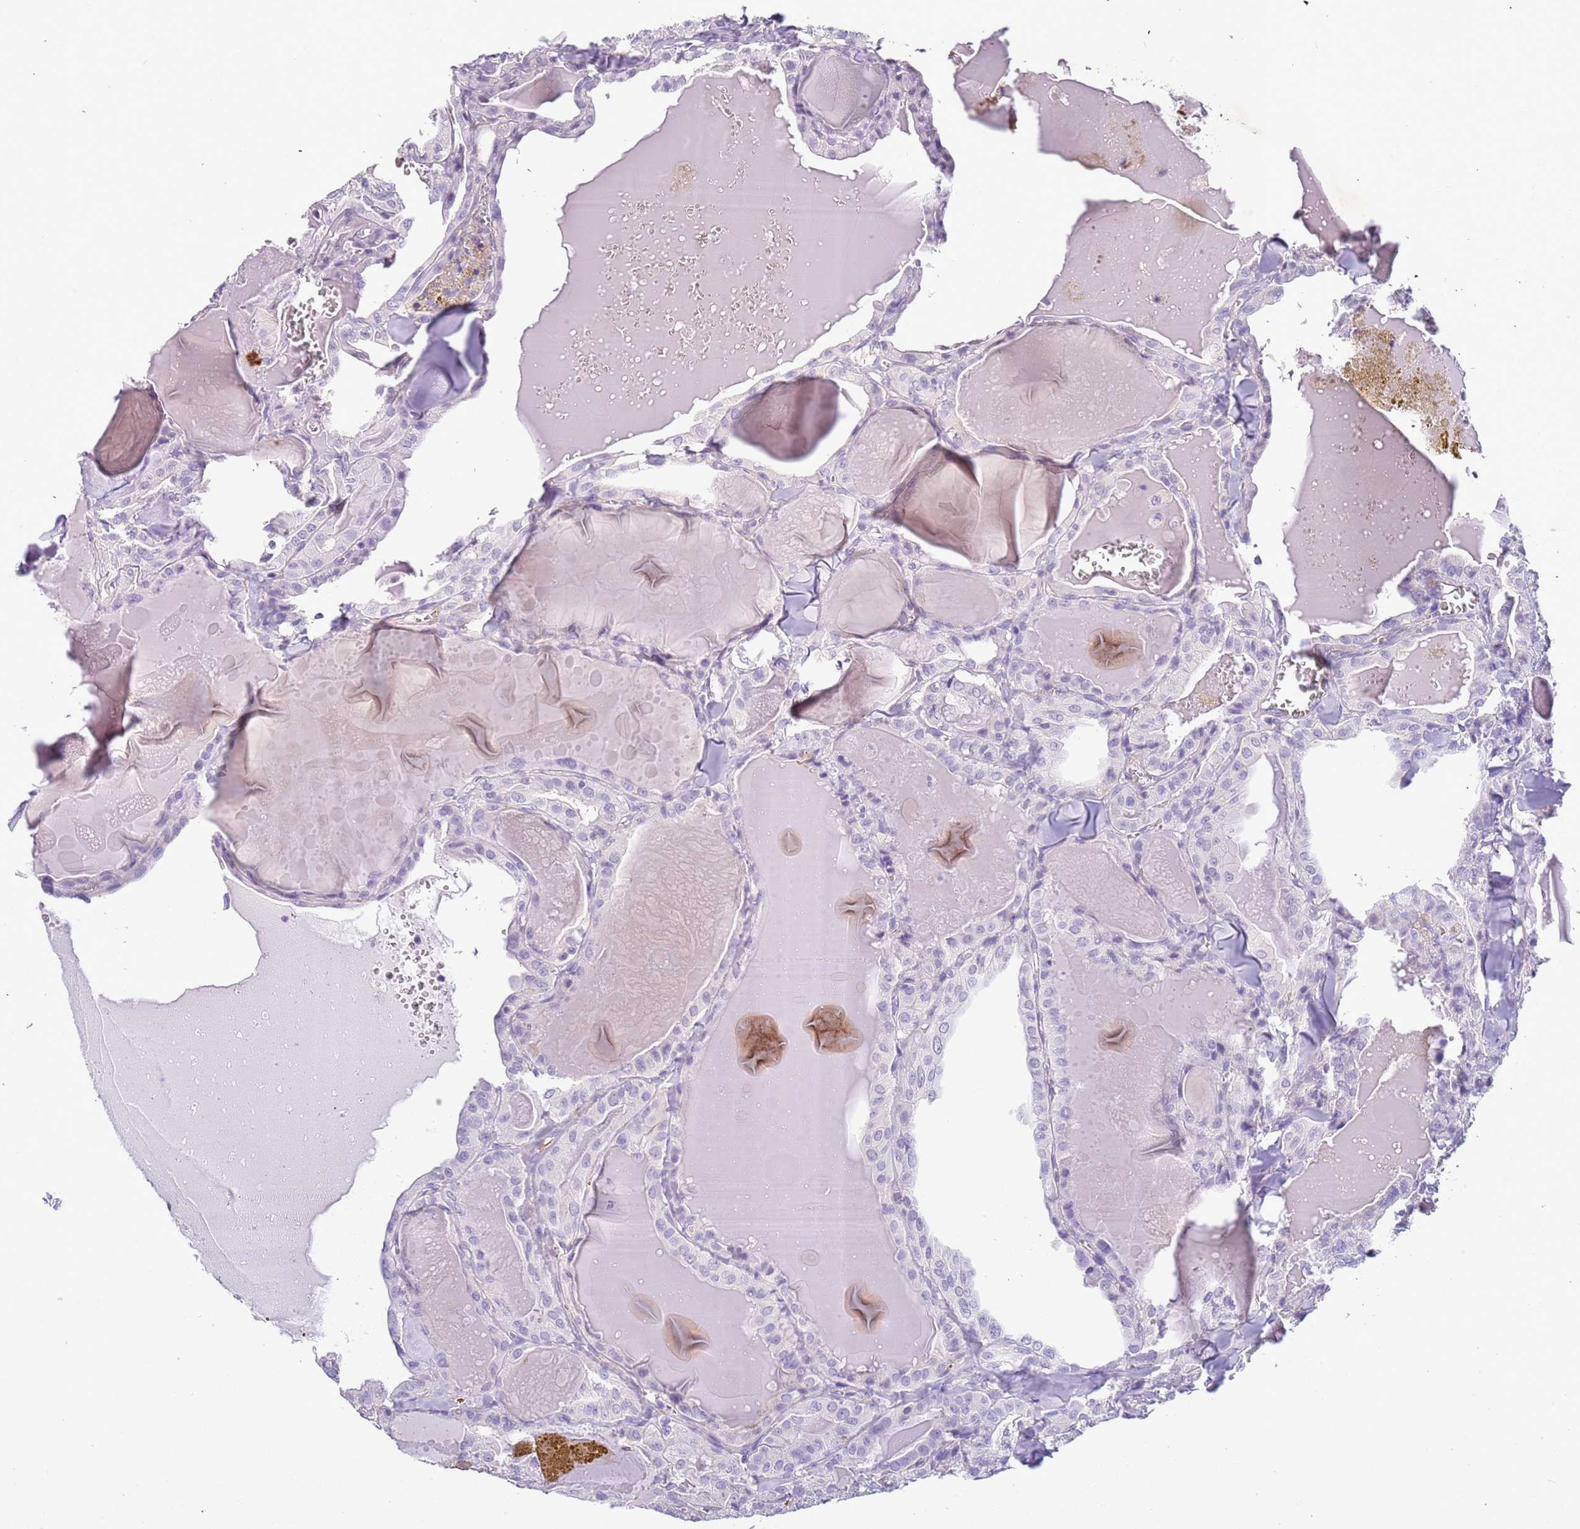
{"staining": {"intensity": "negative", "quantity": "none", "location": "none"}, "tissue": "thyroid cancer", "cell_type": "Tumor cells", "image_type": "cancer", "snomed": [{"axis": "morphology", "description": "Papillary adenocarcinoma, NOS"}, {"axis": "topography", "description": "Thyroid gland"}], "caption": "Immunohistochemical staining of thyroid papillary adenocarcinoma demonstrates no significant positivity in tumor cells.", "gene": "PCGF2", "patient": {"sex": "male", "age": 52}}